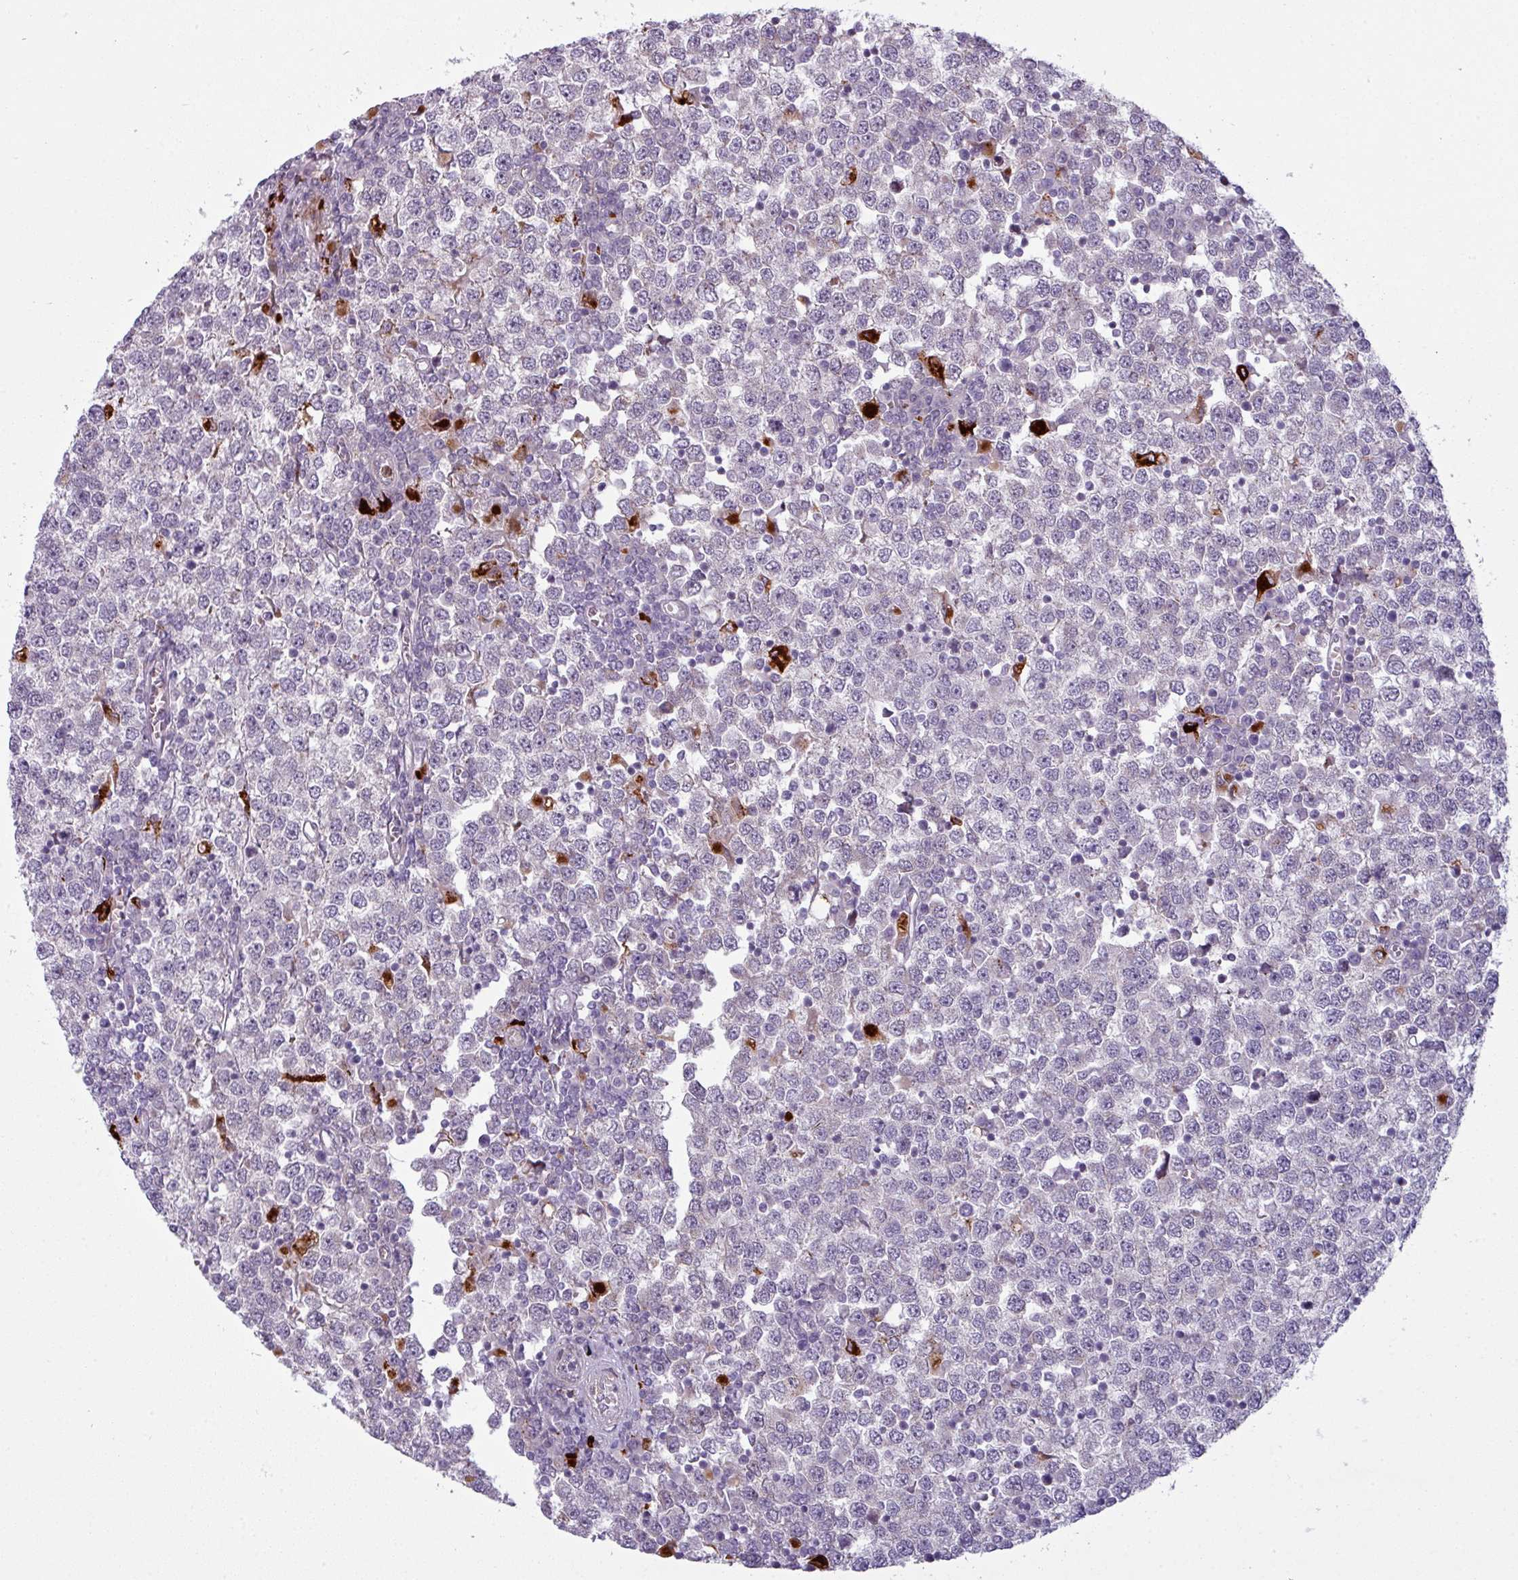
{"staining": {"intensity": "negative", "quantity": "none", "location": "none"}, "tissue": "testis cancer", "cell_type": "Tumor cells", "image_type": "cancer", "snomed": [{"axis": "morphology", "description": "Seminoma, NOS"}, {"axis": "topography", "description": "Testis"}], "caption": "Immunohistochemistry image of neoplastic tissue: human testis cancer stained with DAB demonstrates no significant protein expression in tumor cells.", "gene": "MAP7D2", "patient": {"sex": "male", "age": 65}}